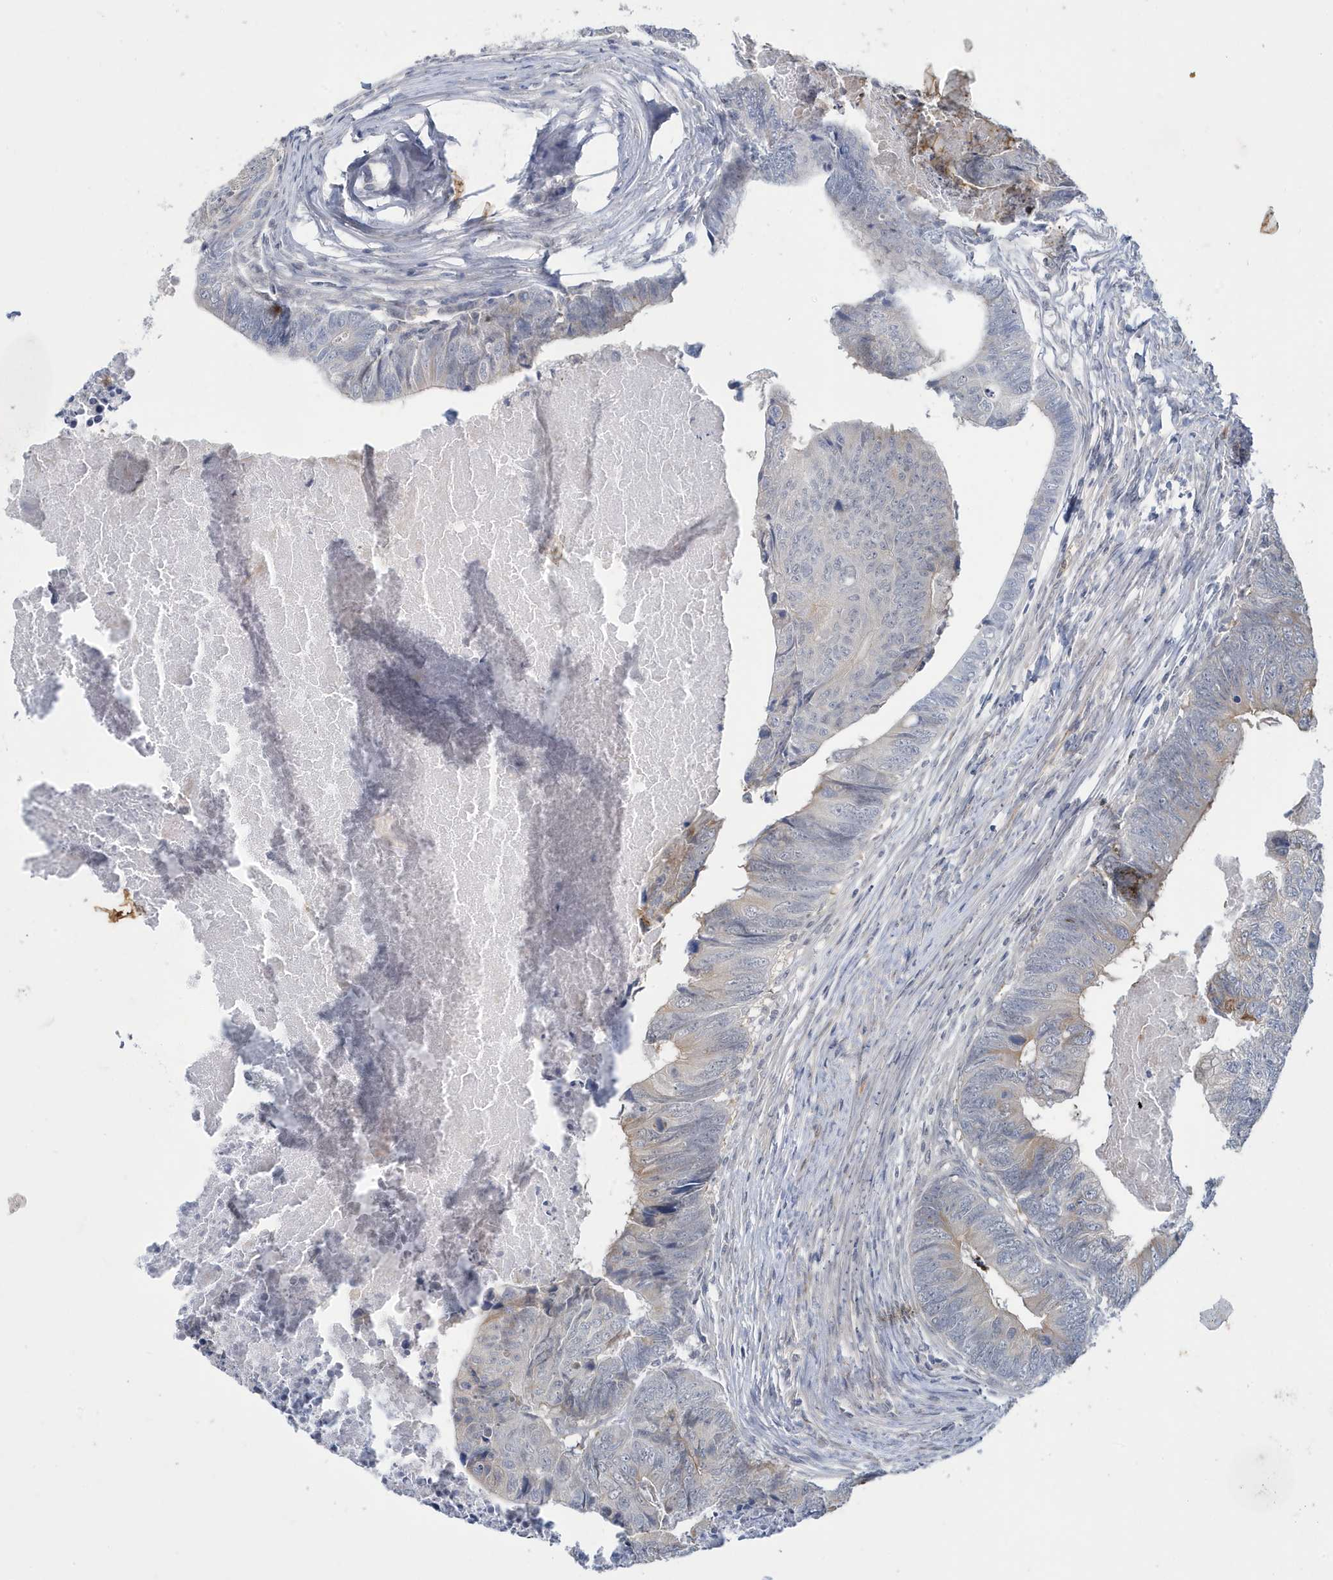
{"staining": {"intensity": "weak", "quantity": "<25%", "location": "cytoplasmic/membranous"}, "tissue": "colorectal cancer", "cell_type": "Tumor cells", "image_type": "cancer", "snomed": [{"axis": "morphology", "description": "Adenocarcinoma, NOS"}, {"axis": "topography", "description": "Colon"}], "caption": "Adenocarcinoma (colorectal) was stained to show a protein in brown. There is no significant positivity in tumor cells.", "gene": "ZNF654", "patient": {"sex": "female", "age": 67}}